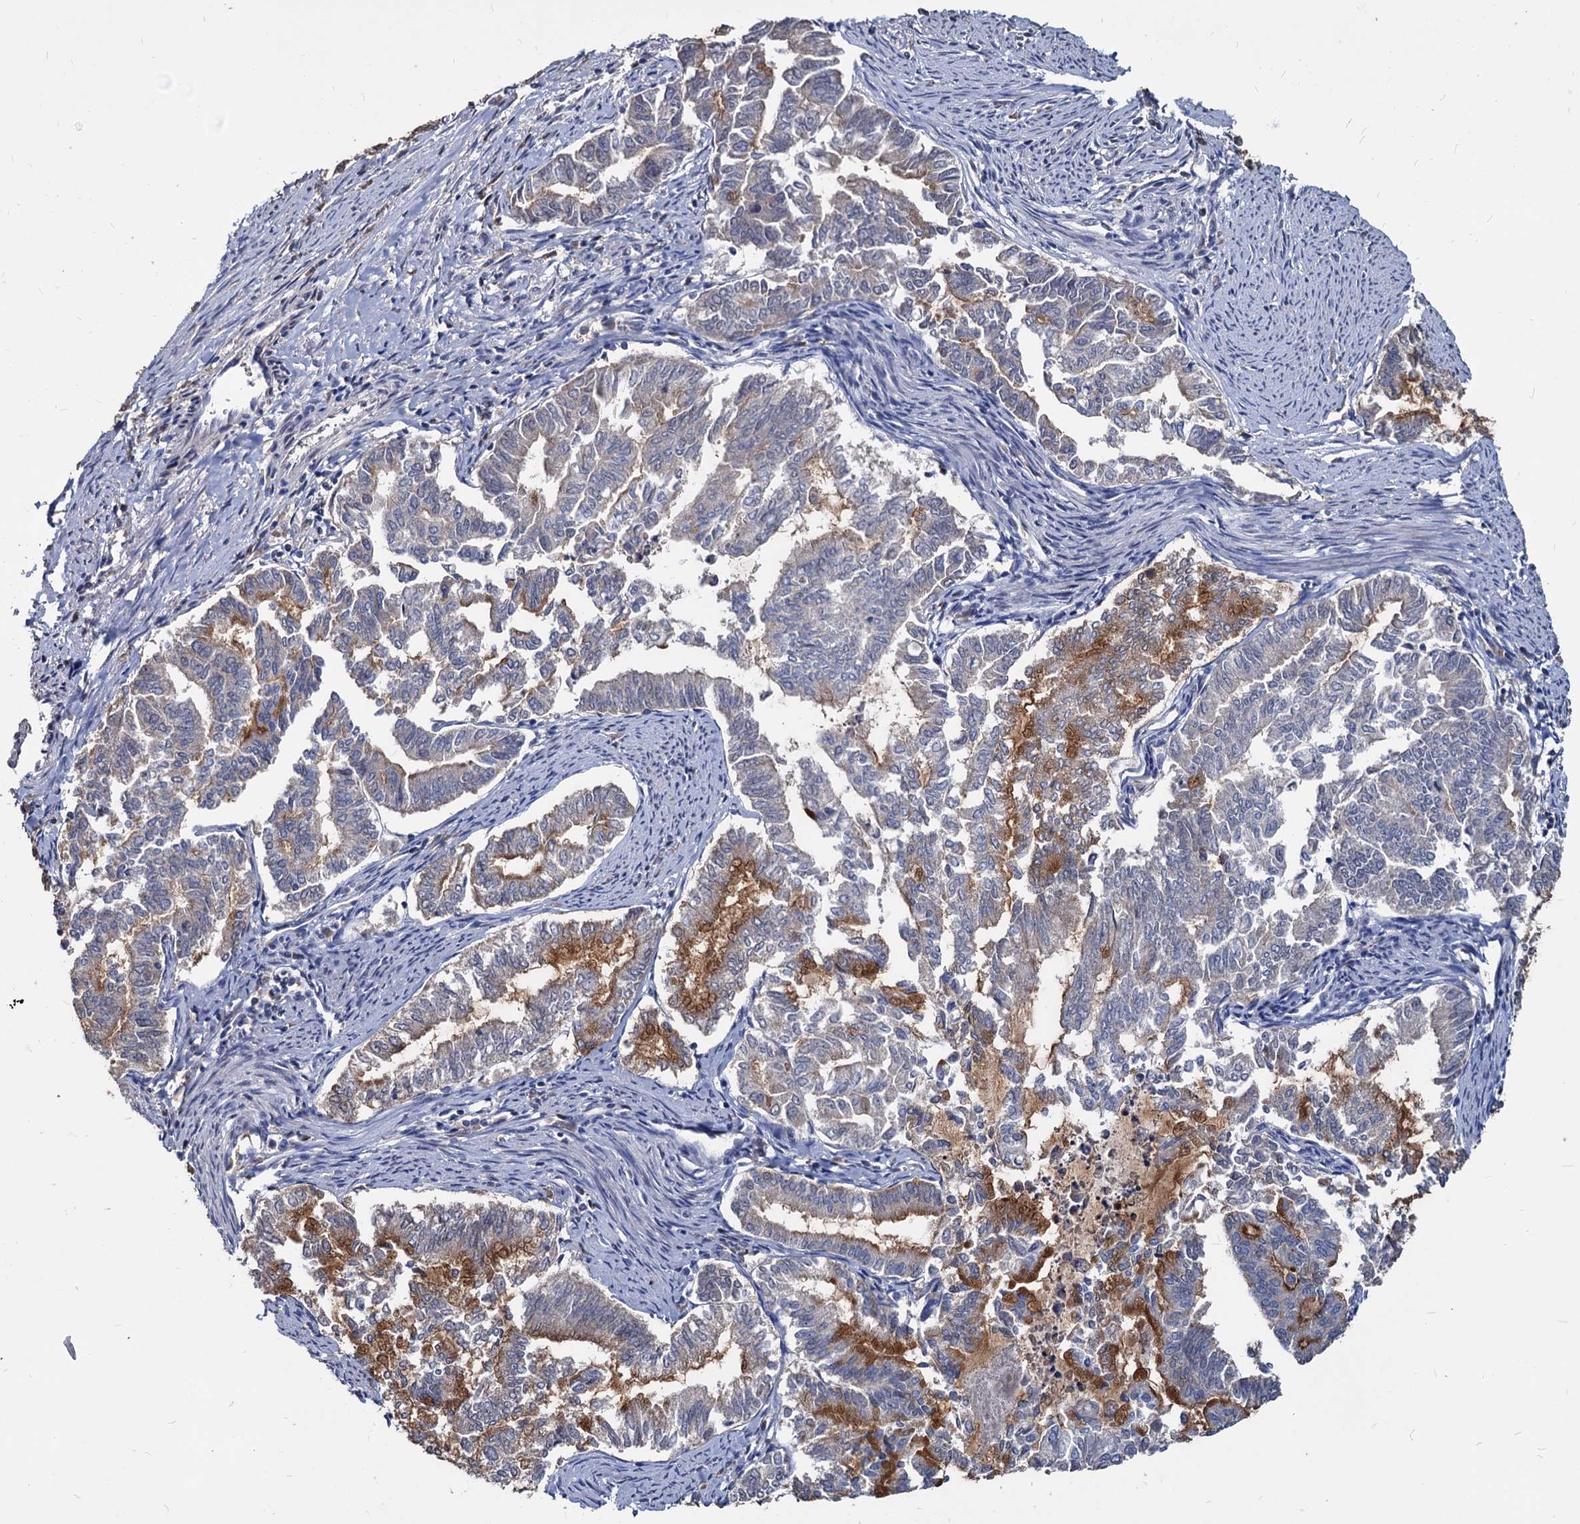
{"staining": {"intensity": "moderate", "quantity": "<25%", "location": "cytoplasmic/membranous"}, "tissue": "endometrial cancer", "cell_type": "Tumor cells", "image_type": "cancer", "snomed": [{"axis": "morphology", "description": "Adenocarcinoma, NOS"}, {"axis": "topography", "description": "Endometrium"}], "caption": "DAB (3,3'-diaminobenzidine) immunohistochemical staining of human endometrial cancer (adenocarcinoma) shows moderate cytoplasmic/membranous protein expression in about <25% of tumor cells. The protein is stained brown, and the nuclei are stained in blue (DAB IHC with brightfield microscopy, high magnification).", "gene": "DEPDC4", "patient": {"sex": "female", "age": 79}}